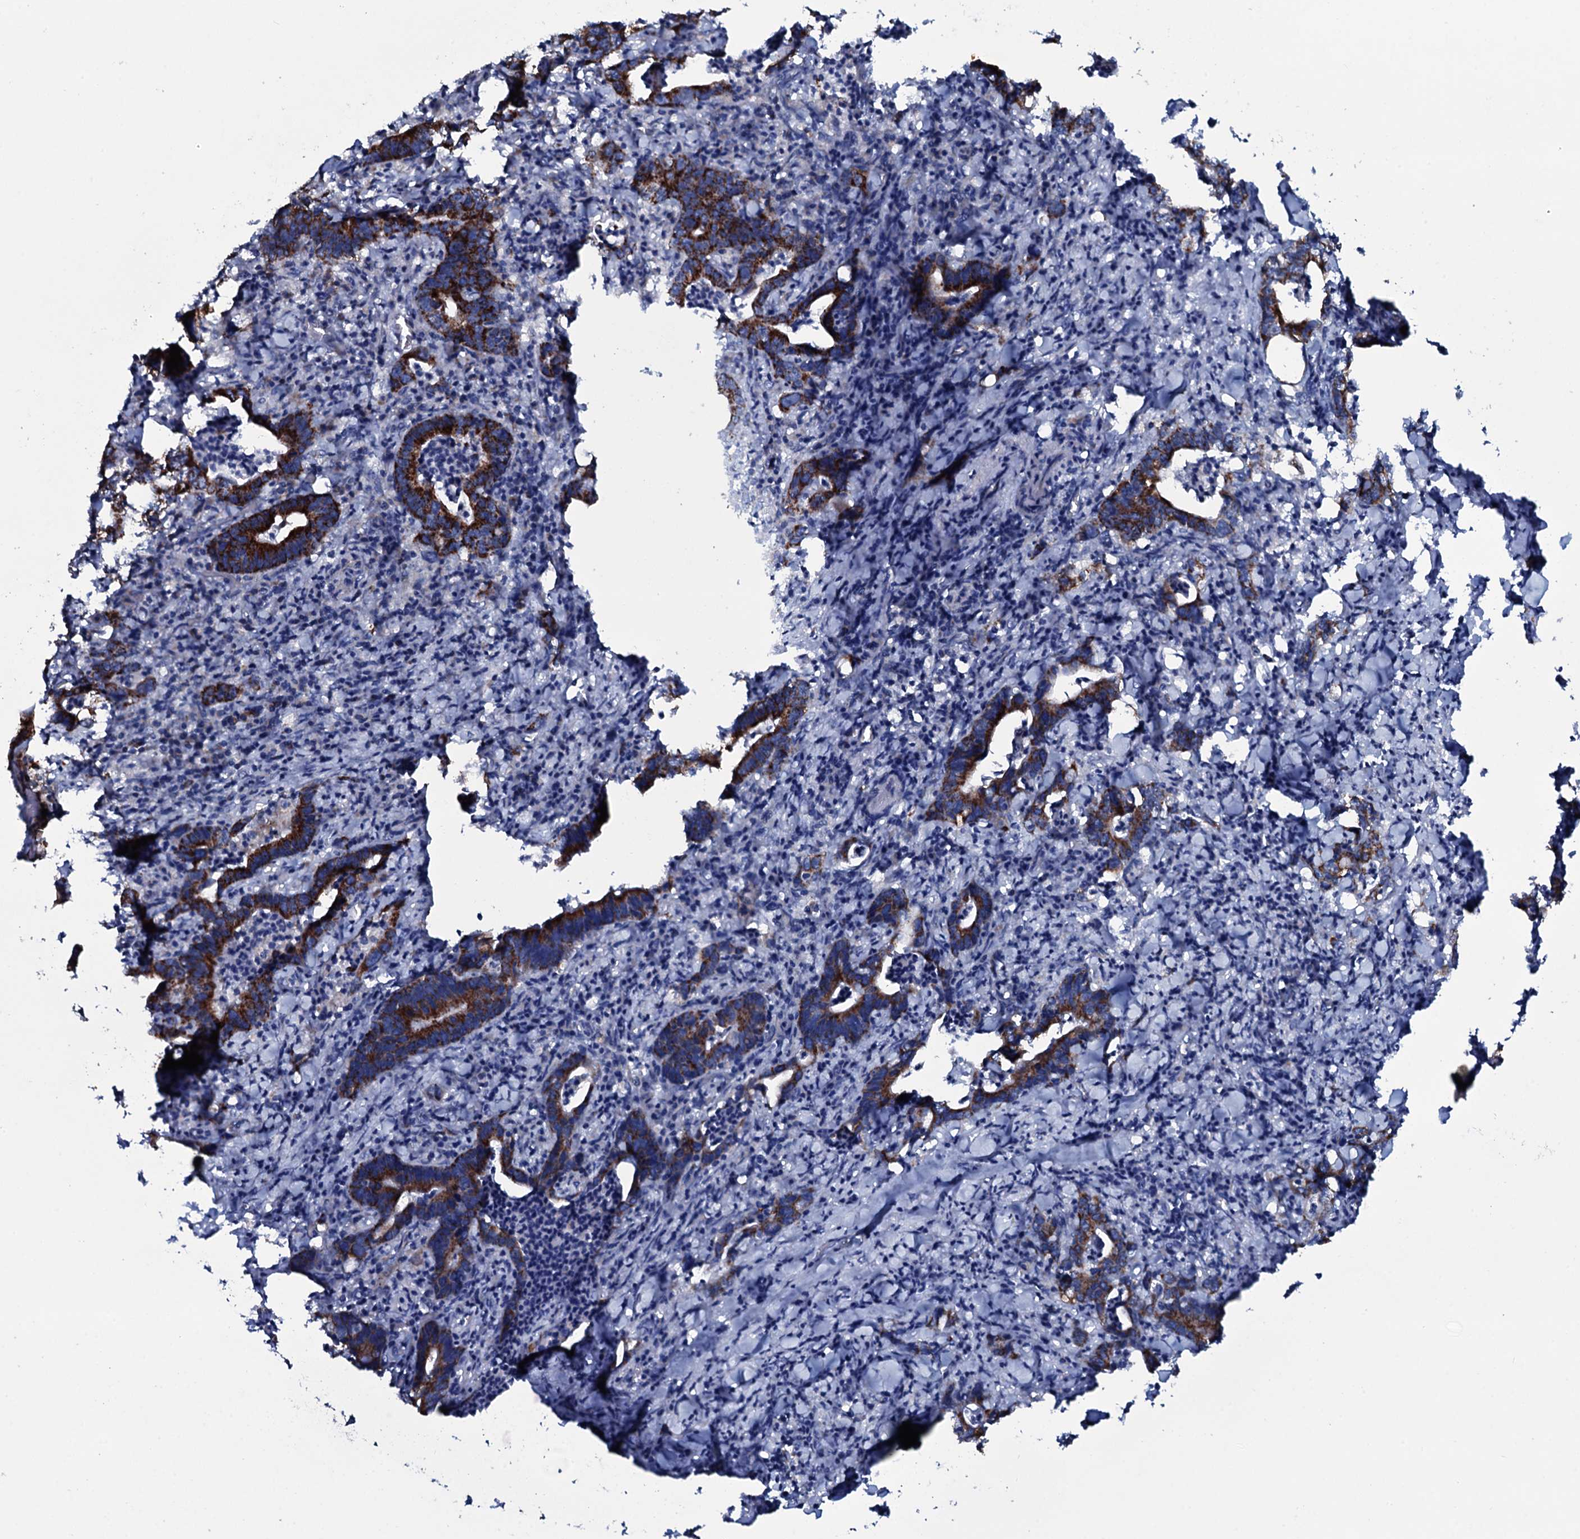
{"staining": {"intensity": "strong", "quantity": ">75%", "location": "cytoplasmic/membranous"}, "tissue": "colorectal cancer", "cell_type": "Tumor cells", "image_type": "cancer", "snomed": [{"axis": "morphology", "description": "Adenocarcinoma, NOS"}, {"axis": "topography", "description": "Colon"}], "caption": "Tumor cells reveal strong cytoplasmic/membranous positivity in about >75% of cells in adenocarcinoma (colorectal). Immunohistochemistry (ihc) stains the protein of interest in brown and the nuclei are stained blue.", "gene": "MRPS35", "patient": {"sex": "female", "age": 75}}